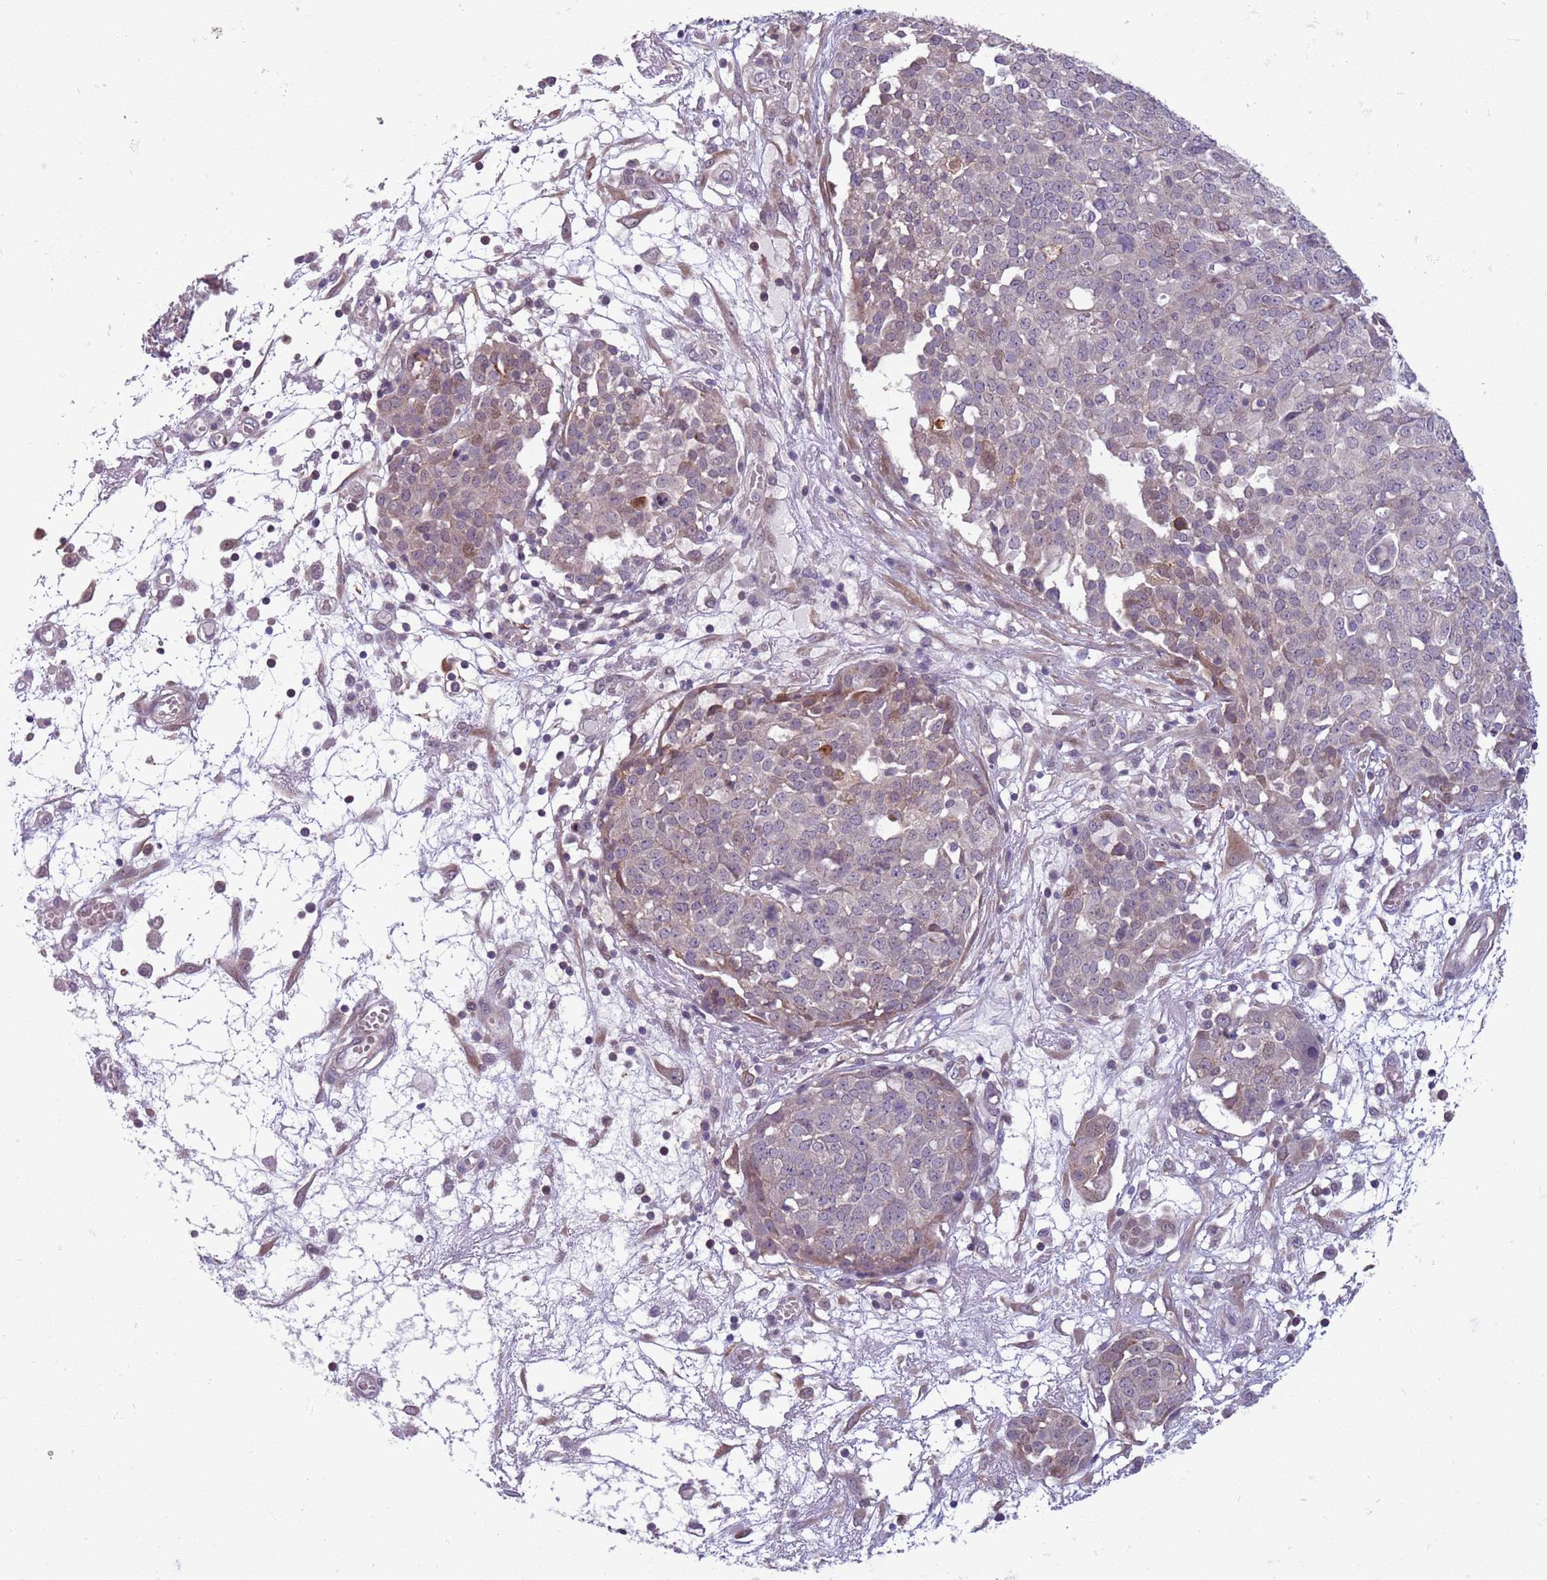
{"staining": {"intensity": "weak", "quantity": "<25%", "location": "nuclear"}, "tissue": "ovarian cancer", "cell_type": "Tumor cells", "image_type": "cancer", "snomed": [{"axis": "morphology", "description": "Cystadenocarcinoma, serous, NOS"}, {"axis": "topography", "description": "Soft tissue"}, {"axis": "topography", "description": "Ovary"}], "caption": "IHC histopathology image of neoplastic tissue: human ovarian cancer (serous cystadenocarcinoma) stained with DAB reveals no significant protein positivity in tumor cells.", "gene": "JAML", "patient": {"sex": "female", "age": 57}}